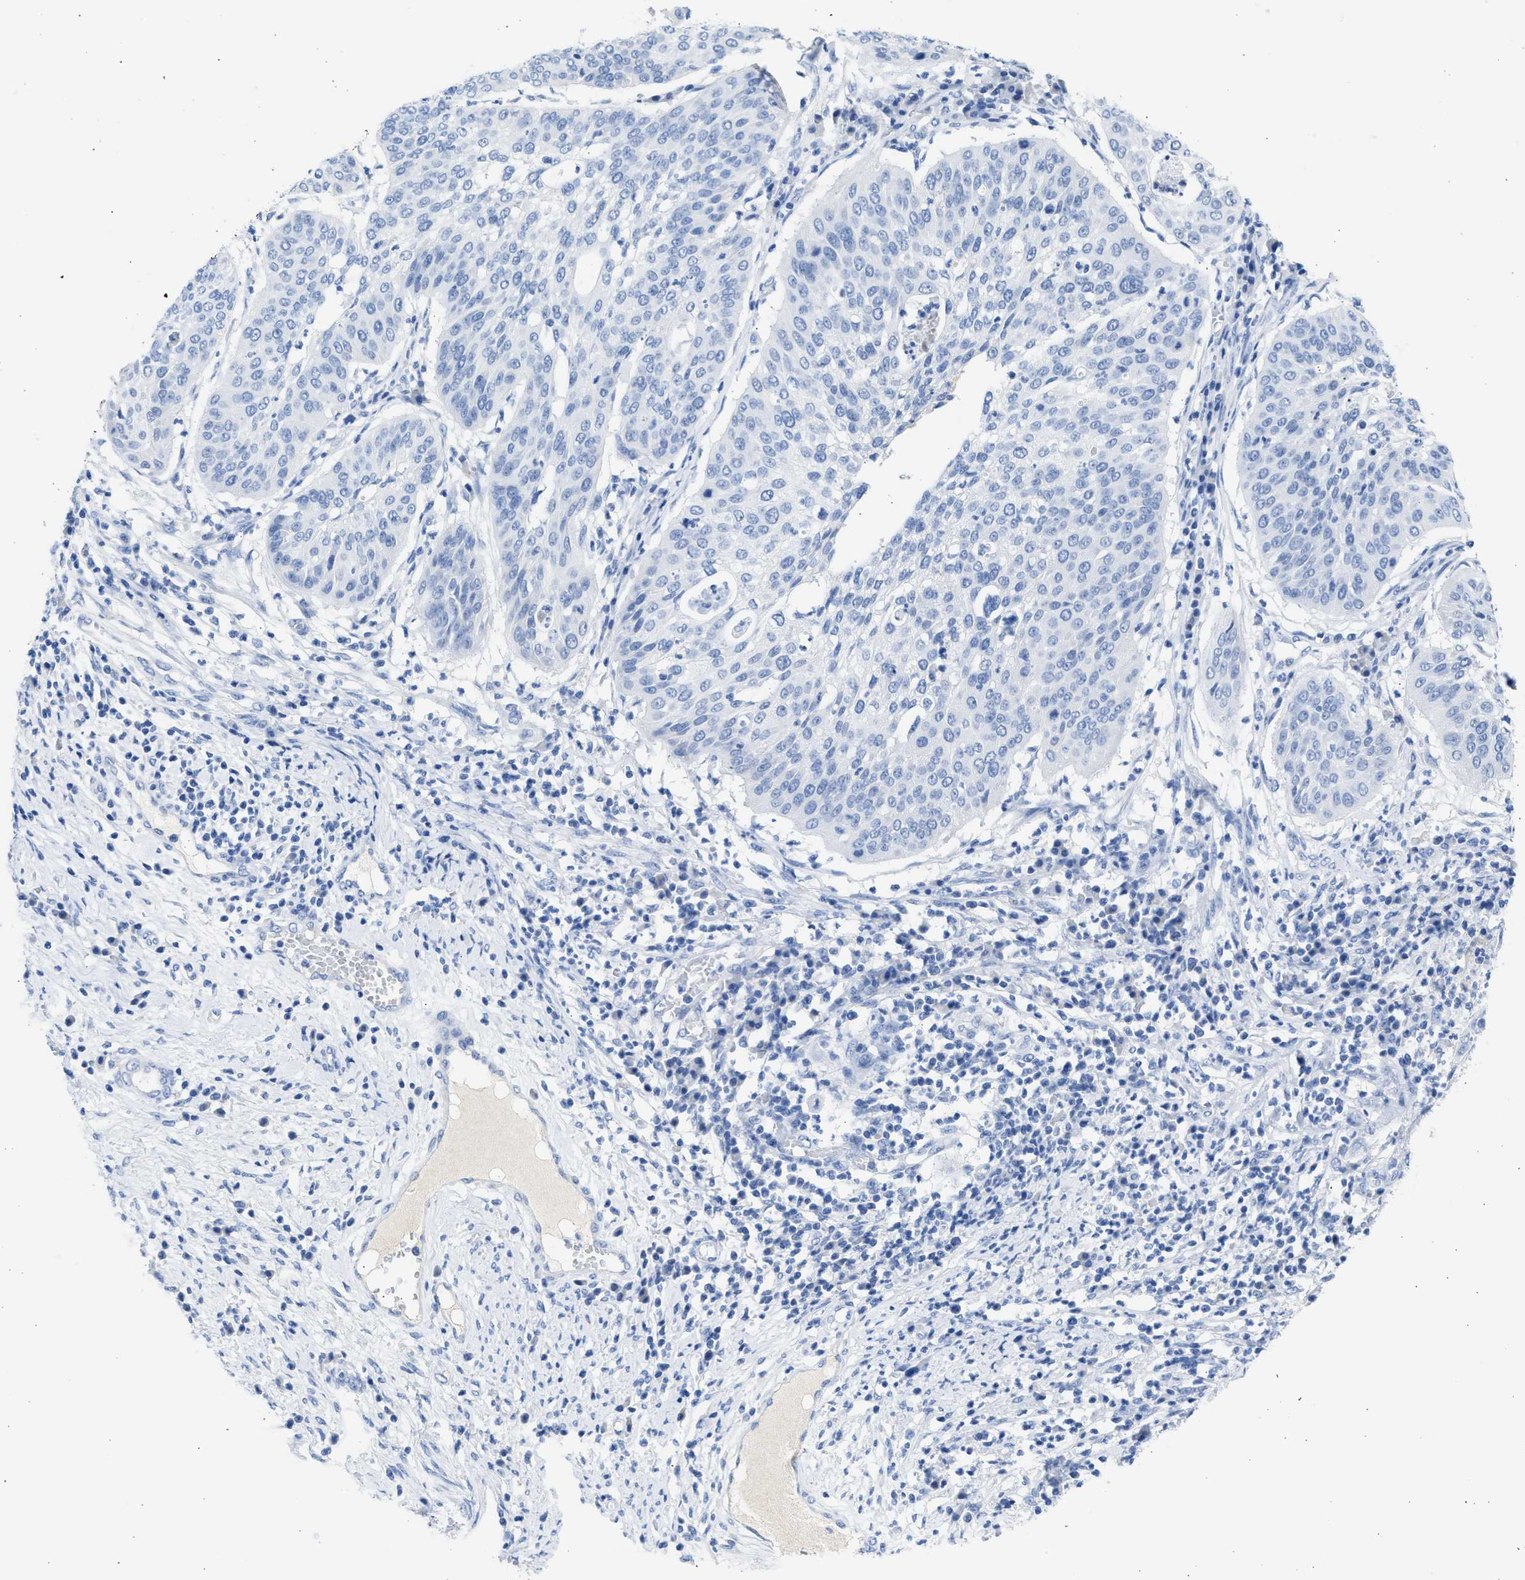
{"staining": {"intensity": "negative", "quantity": "none", "location": "none"}, "tissue": "cervical cancer", "cell_type": "Tumor cells", "image_type": "cancer", "snomed": [{"axis": "morphology", "description": "Normal tissue, NOS"}, {"axis": "morphology", "description": "Squamous cell carcinoma, NOS"}, {"axis": "topography", "description": "Cervix"}], "caption": "This is a micrograph of immunohistochemistry (IHC) staining of cervical cancer (squamous cell carcinoma), which shows no positivity in tumor cells.", "gene": "SPATA3", "patient": {"sex": "female", "age": 39}}